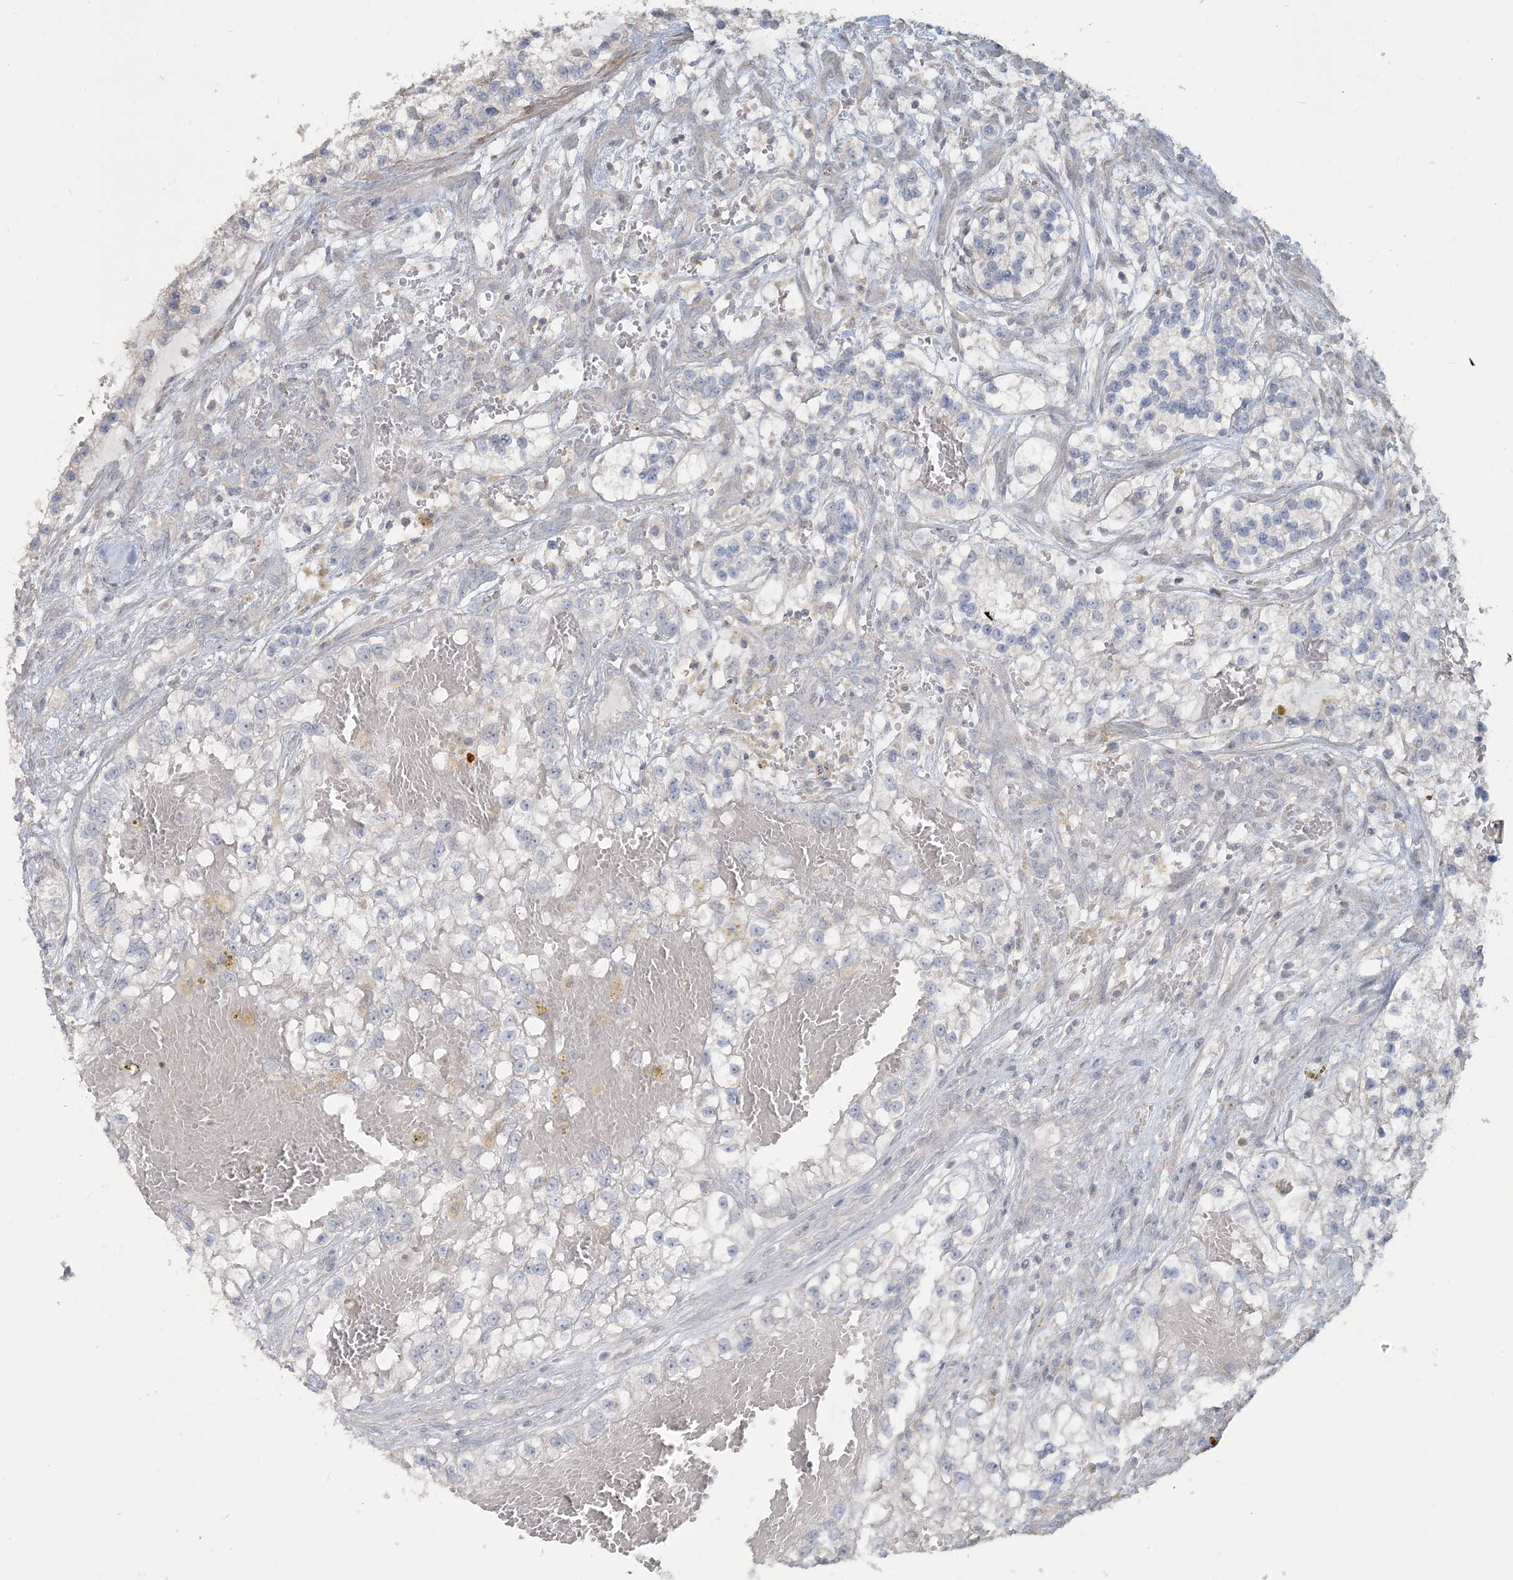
{"staining": {"intensity": "negative", "quantity": "none", "location": "none"}, "tissue": "renal cancer", "cell_type": "Tumor cells", "image_type": "cancer", "snomed": [{"axis": "morphology", "description": "Adenocarcinoma, NOS"}, {"axis": "topography", "description": "Kidney"}], "caption": "DAB (3,3'-diaminobenzidine) immunohistochemical staining of human renal adenocarcinoma exhibits no significant staining in tumor cells.", "gene": "NPHS2", "patient": {"sex": "female", "age": 57}}